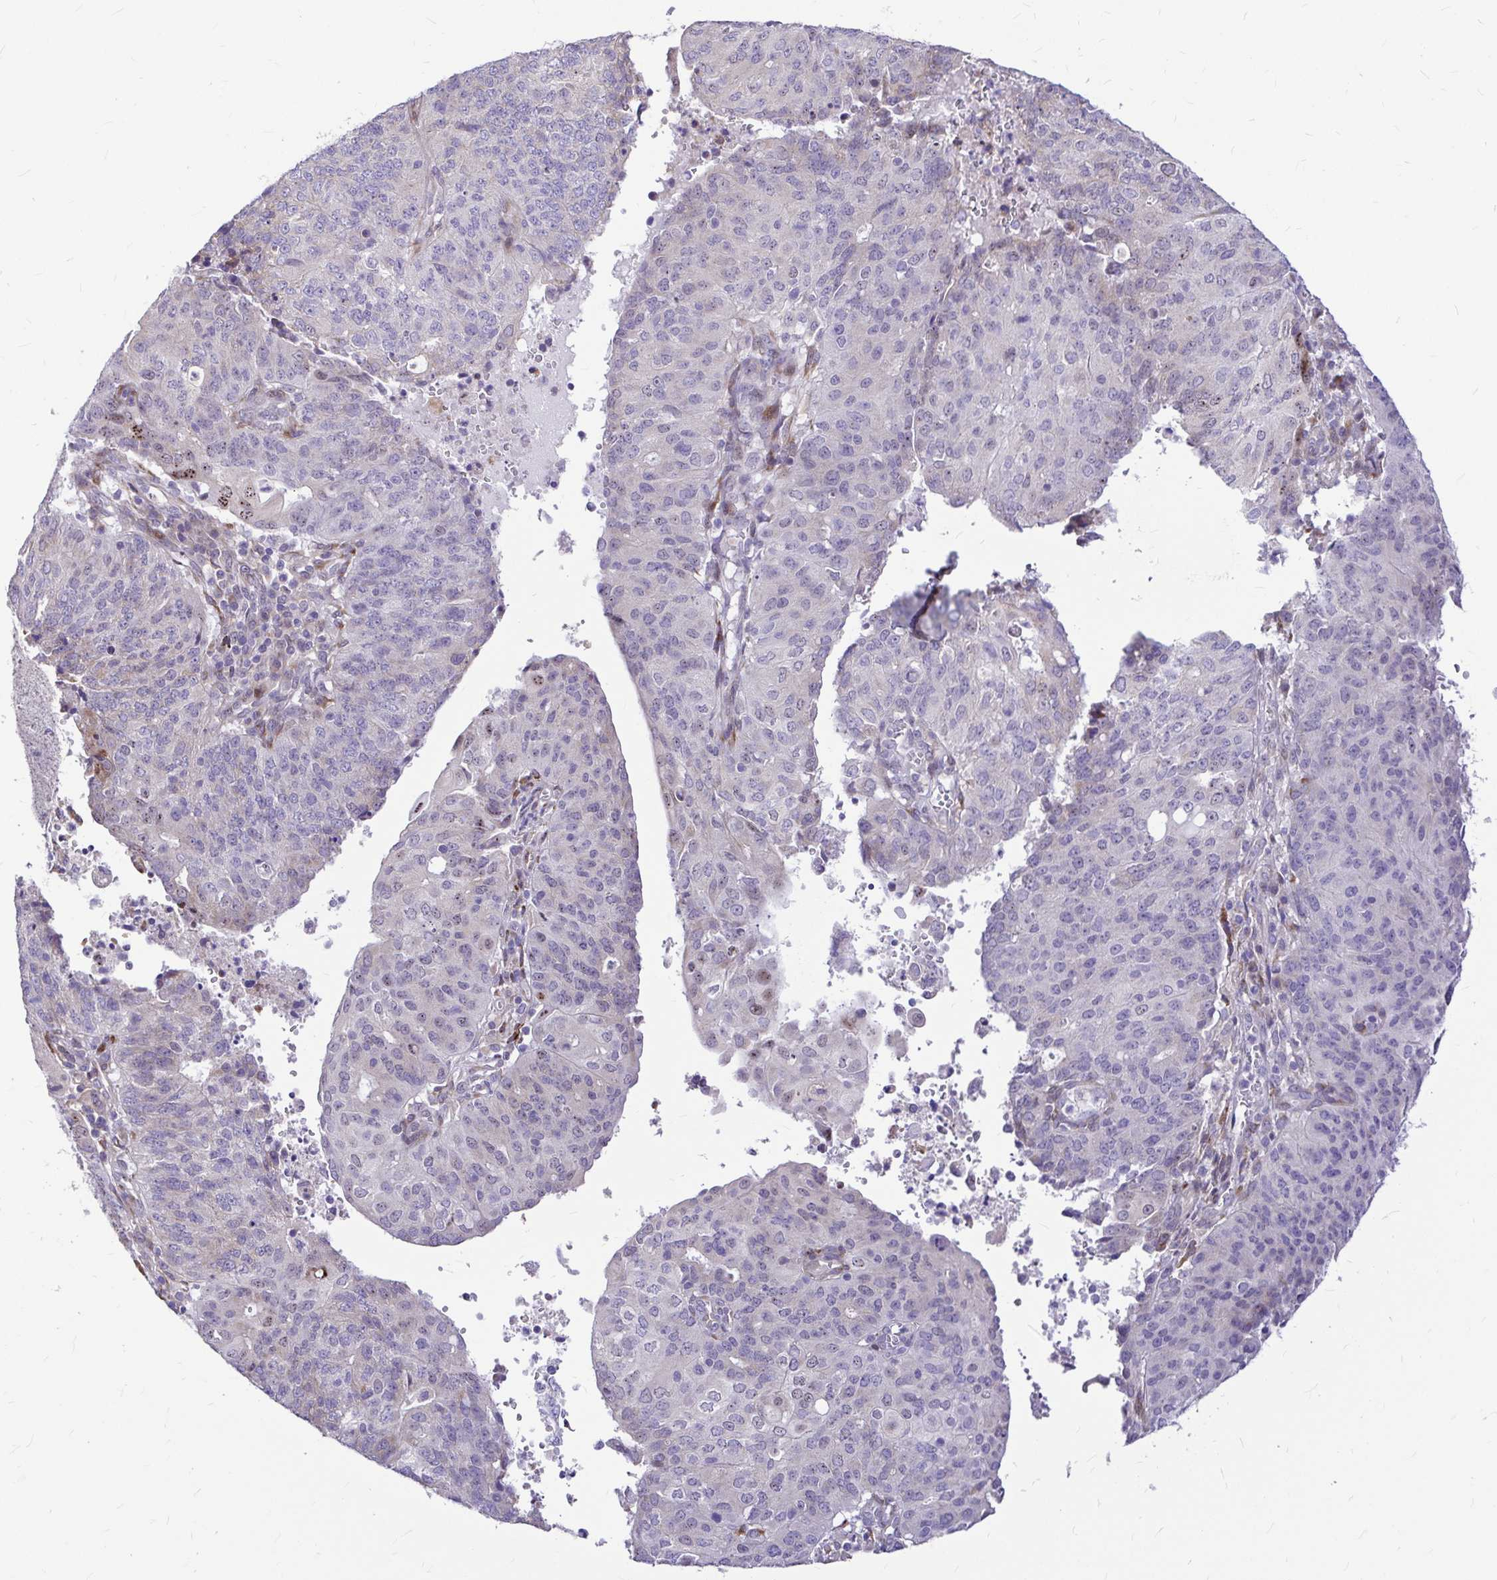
{"staining": {"intensity": "negative", "quantity": "none", "location": "none"}, "tissue": "endometrial cancer", "cell_type": "Tumor cells", "image_type": "cancer", "snomed": [{"axis": "morphology", "description": "Adenocarcinoma, NOS"}, {"axis": "topography", "description": "Endometrium"}], "caption": "Endometrial cancer (adenocarcinoma) was stained to show a protein in brown. There is no significant staining in tumor cells.", "gene": "GABBR2", "patient": {"sex": "female", "age": 82}}